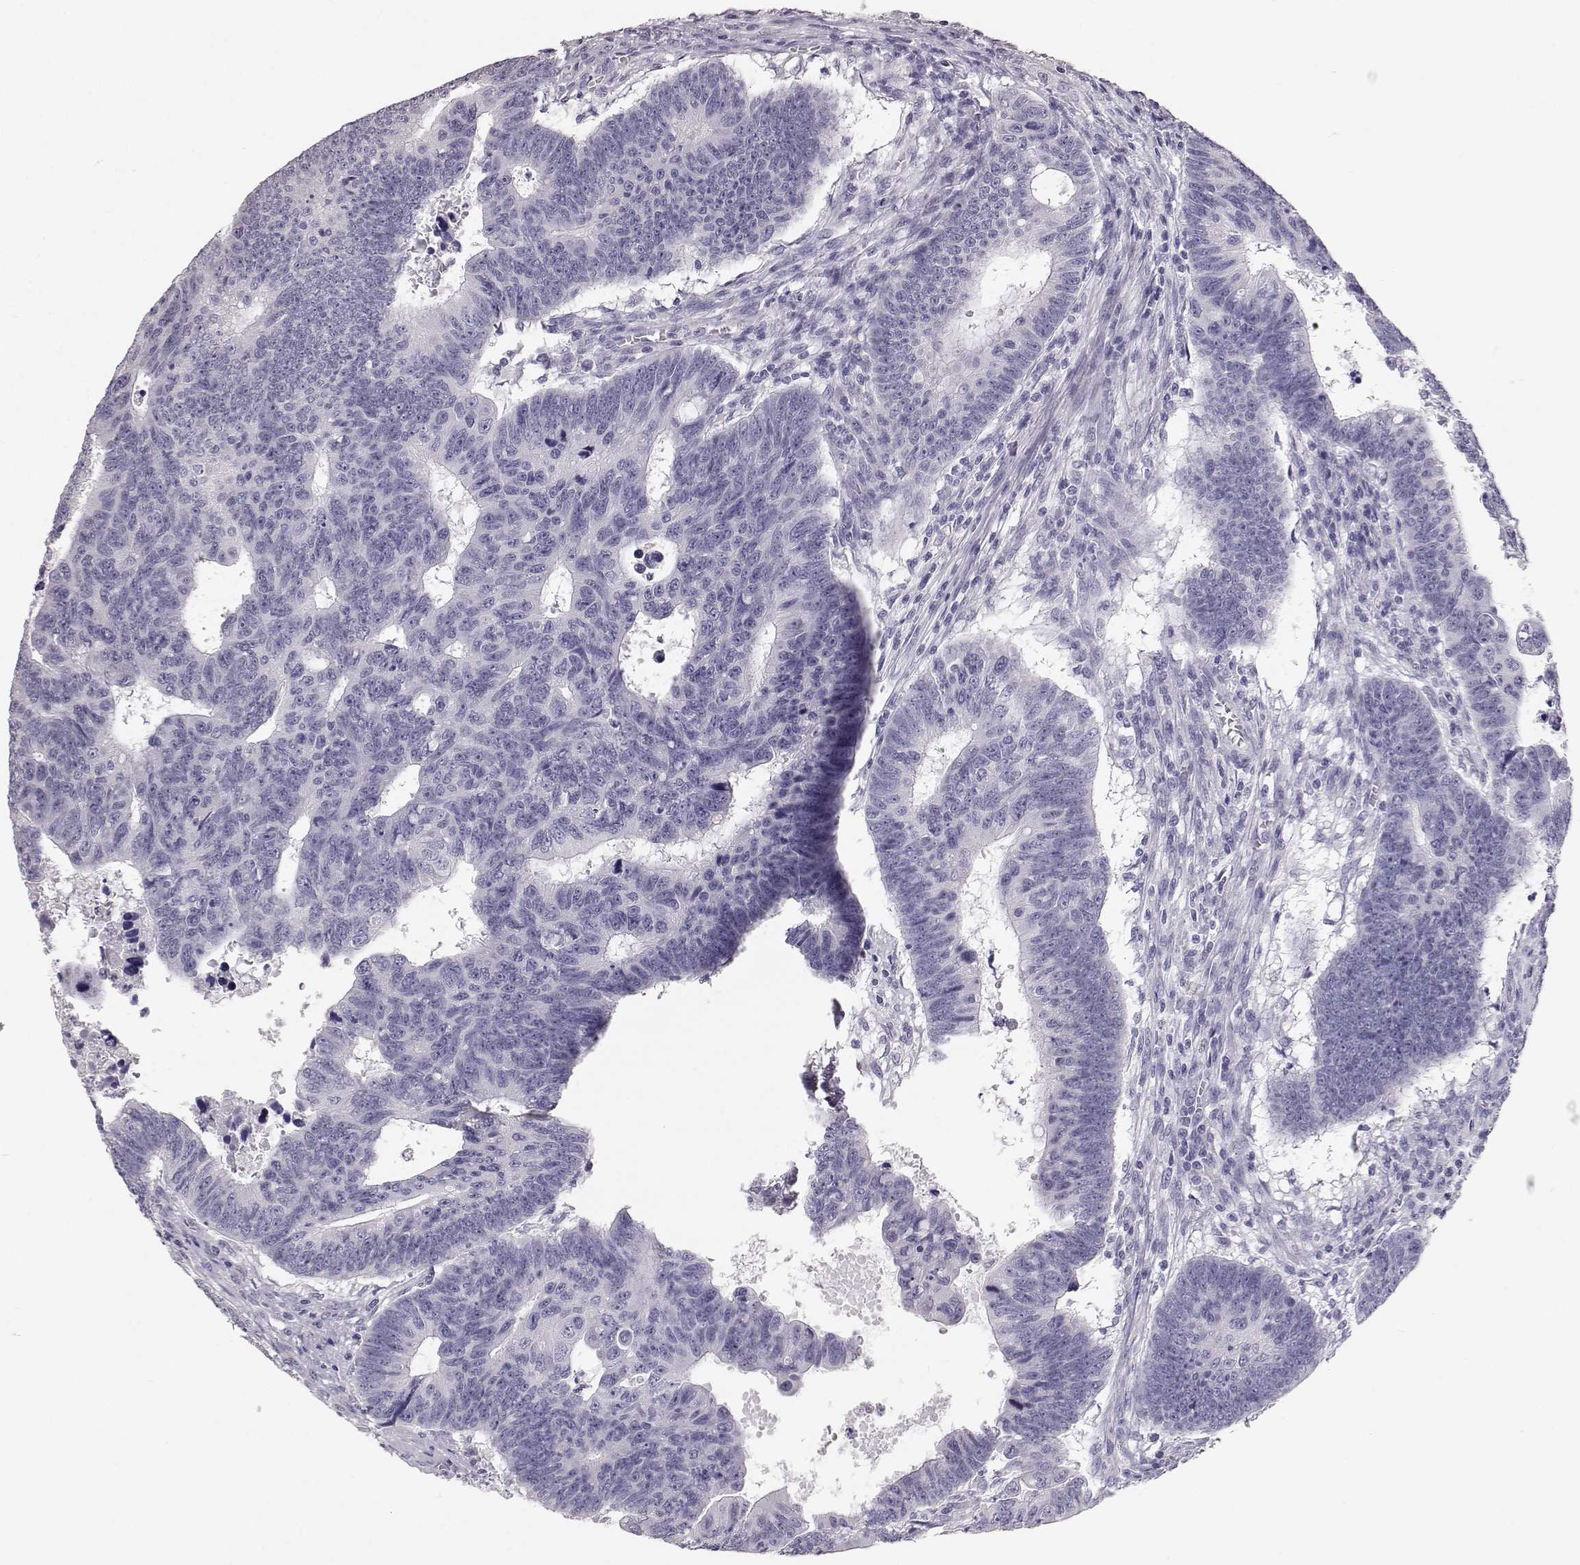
{"staining": {"intensity": "negative", "quantity": "none", "location": "none"}, "tissue": "colorectal cancer", "cell_type": "Tumor cells", "image_type": "cancer", "snomed": [{"axis": "morphology", "description": "Adenocarcinoma, NOS"}, {"axis": "topography", "description": "Rectum"}], "caption": "IHC micrograph of colorectal cancer (adenocarcinoma) stained for a protein (brown), which displays no staining in tumor cells. Nuclei are stained in blue.", "gene": "KRT33A", "patient": {"sex": "female", "age": 85}}